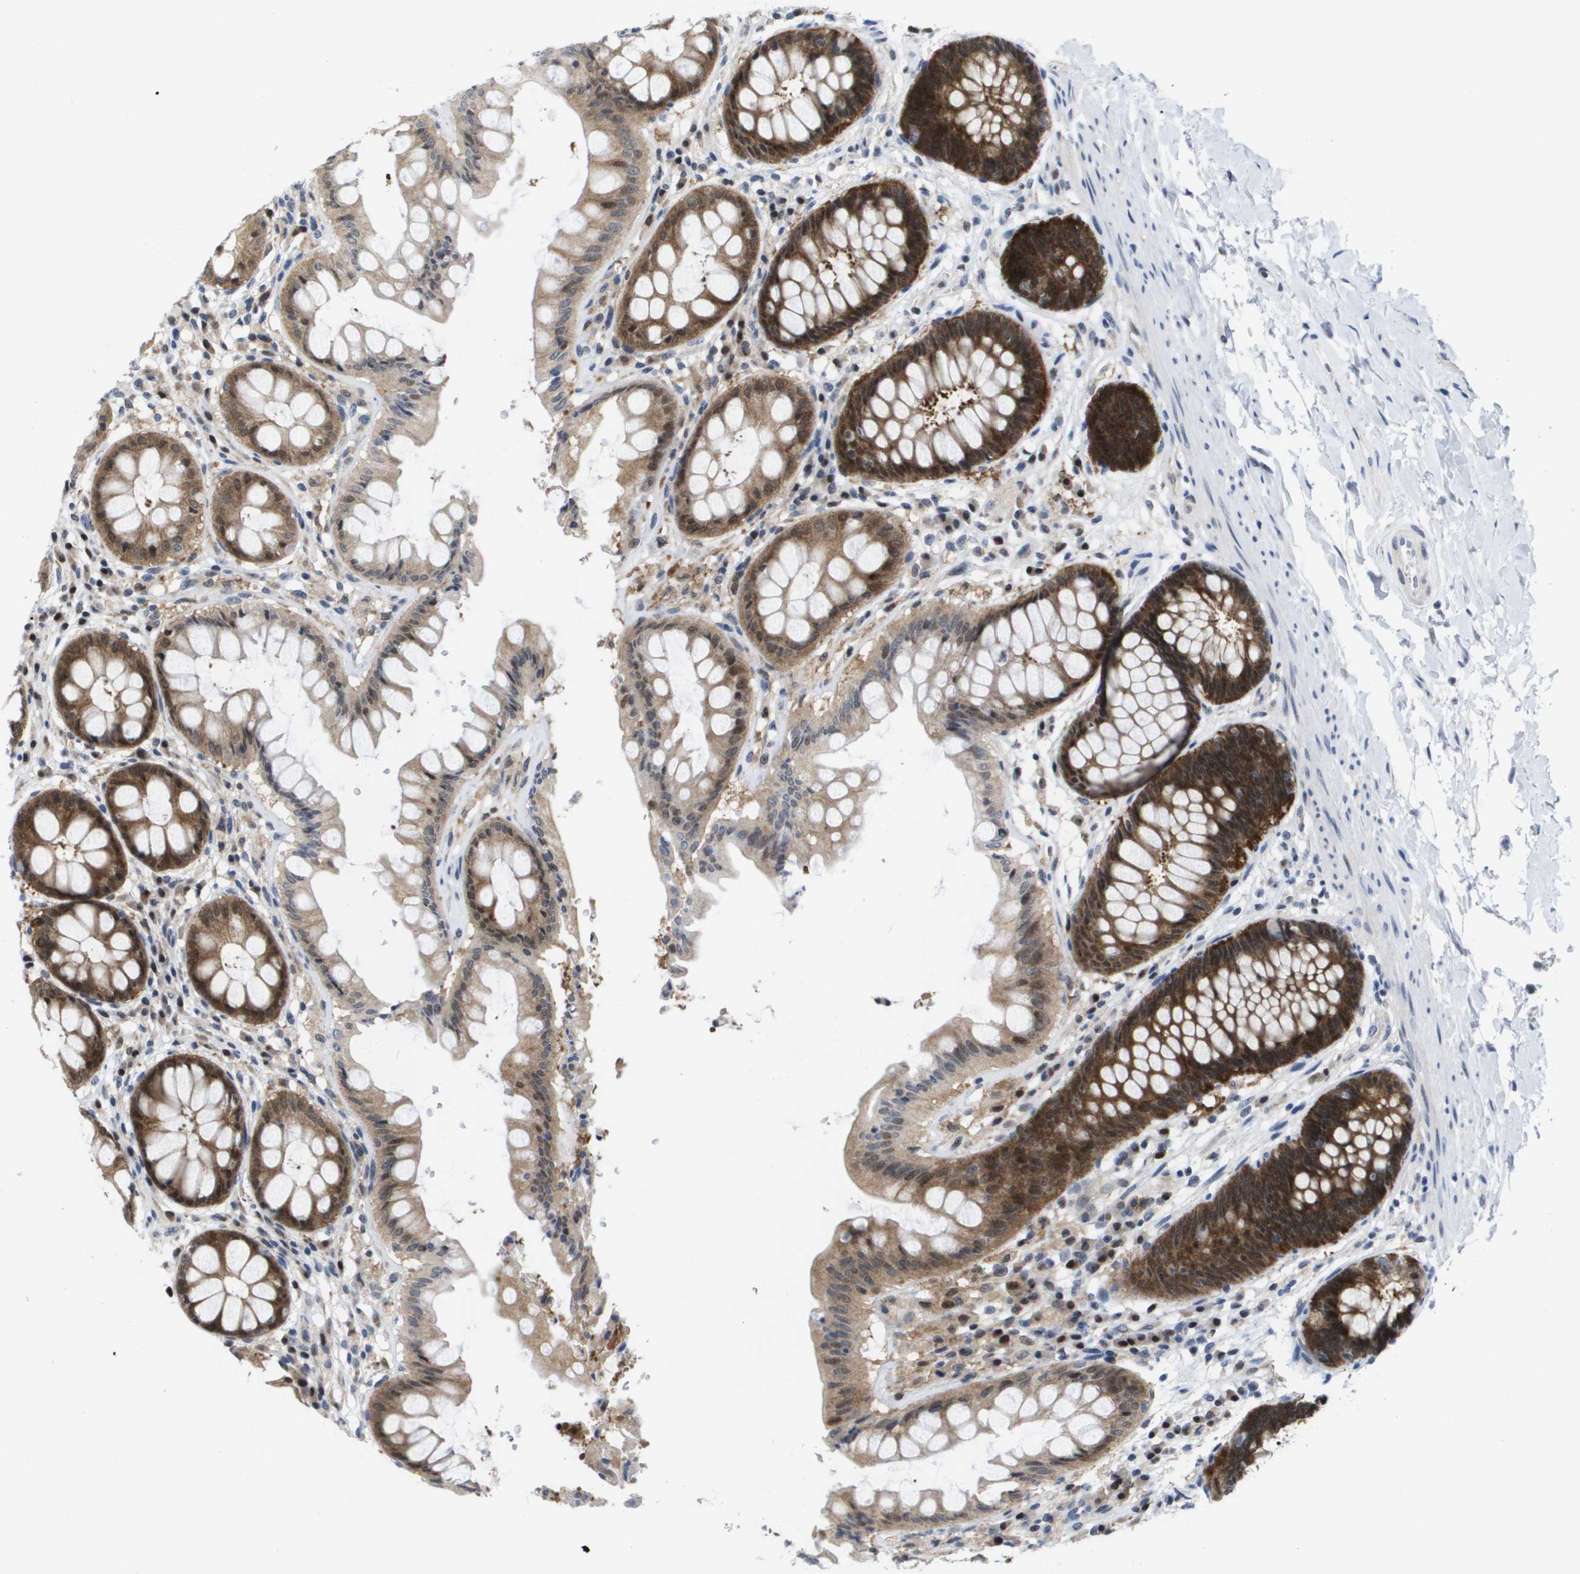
{"staining": {"intensity": "strong", "quantity": ">75%", "location": "cytoplasmic/membranous,nuclear"}, "tissue": "rectum", "cell_type": "Glandular cells", "image_type": "normal", "snomed": [{"axis": "morphology", "description": "Normal tissue, NOS"}, {"axis": "topography", "description": "Rectum"}], "caption": "This histopathology image shows benign rectum stained with immunohistochemistry (IHC) to label a protein in brown. The cytoplasmic/membranous,nuclear of glandular cells show strong positivity for the protein. Nuclei are counter-stained blue.", "gene": "FKBP4", "patient": {"sex": "female", "age": 46}}